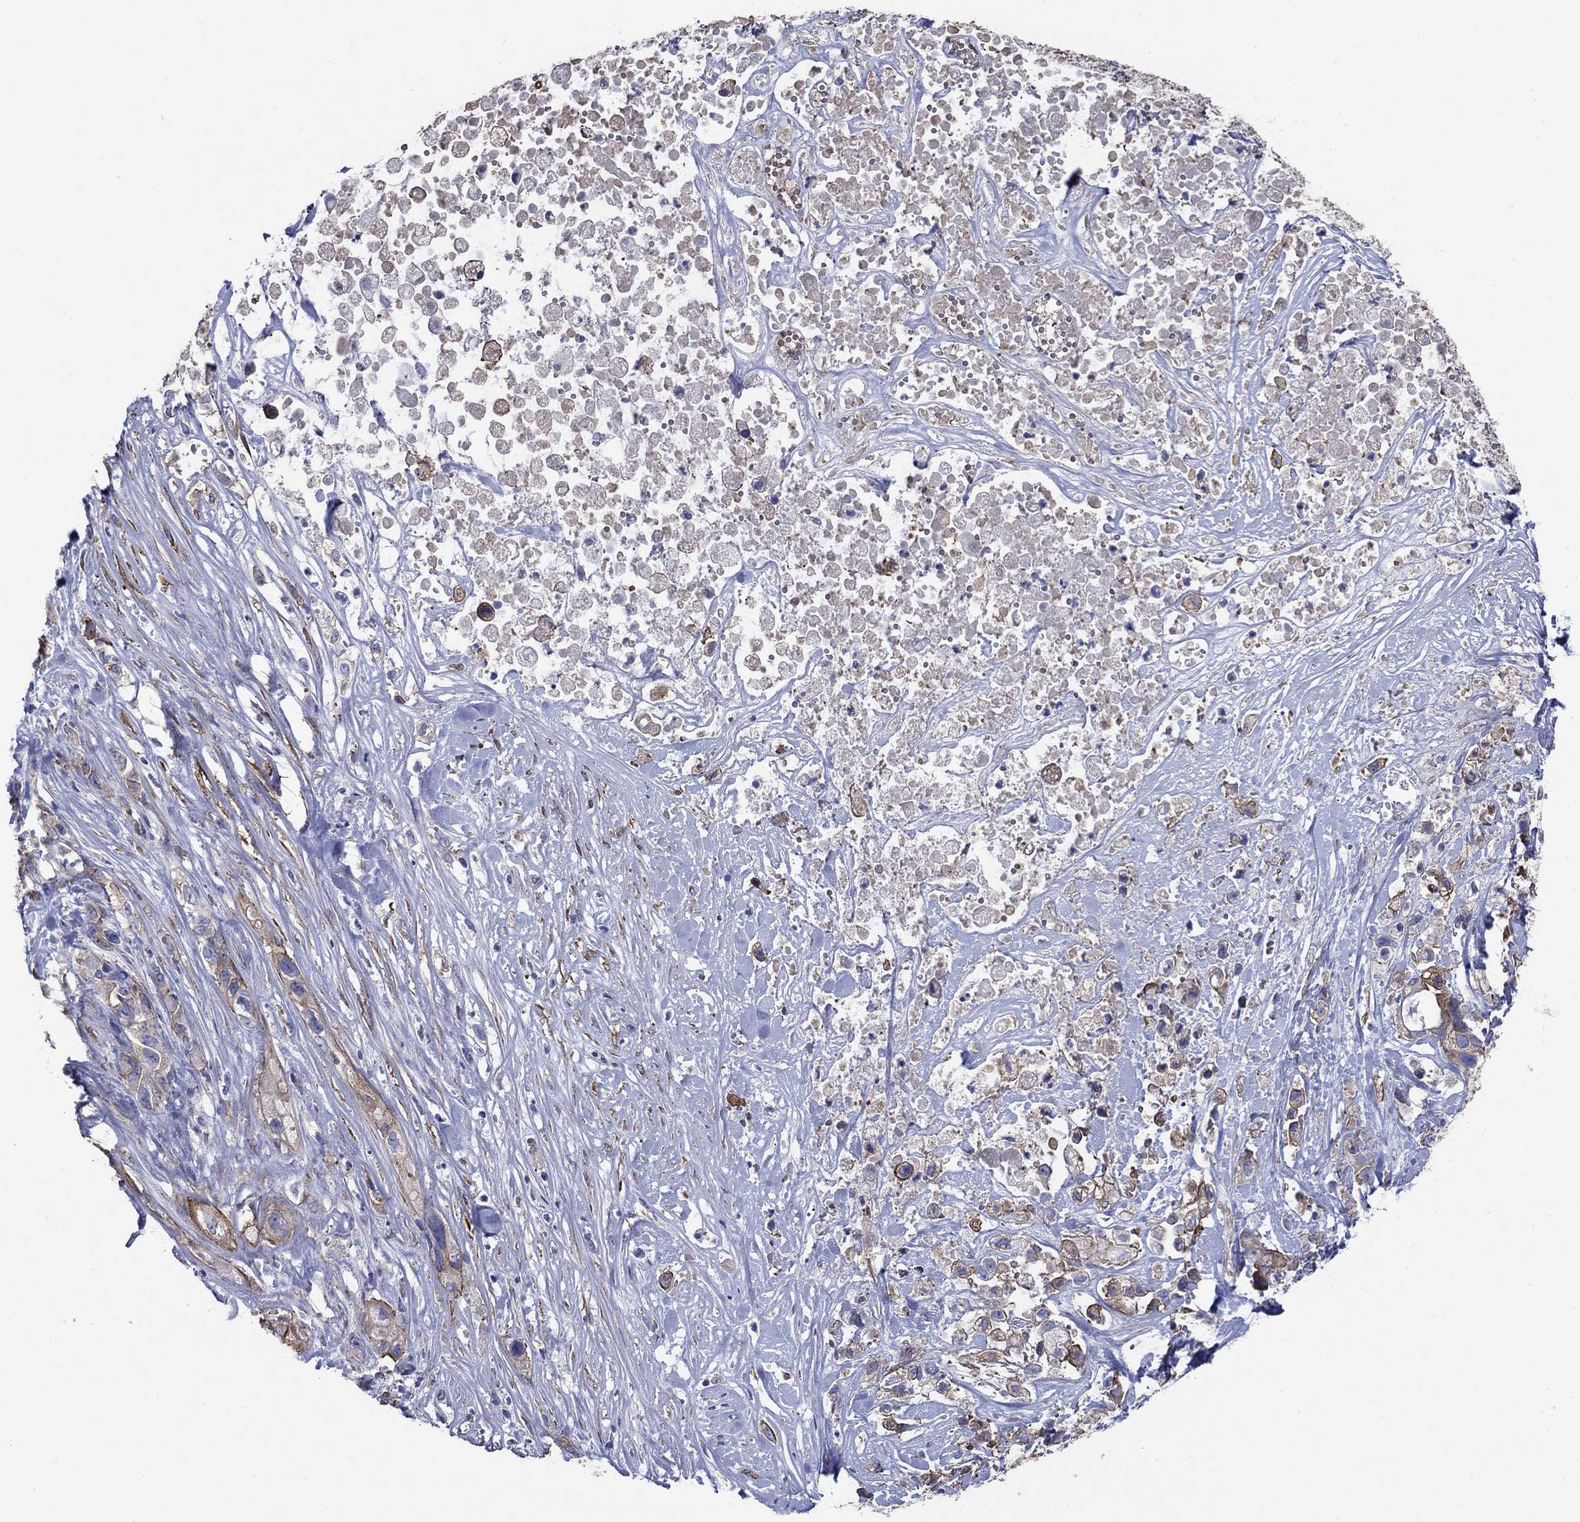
{"staining": {"intensity": "moderate", "quantity": "<25%", "location": "cytoplasmic/membranous"}, "tissue": "pancreatic cancer", "cell_type": "Tumor cells", "image_type": "cancer", "snomed": [{"axis": "morphology", "description": "Adenocarcinoma, NOS"}, {"axis": "topography", "description": "Pancreas"}], "caption": "A brown stain labels moderate cytoplasmic/membranous positivity of a protein in pancreatic cancer tumor cells.", "gene": "FLNC", "patient": {"sex": "male", "age": 44}}